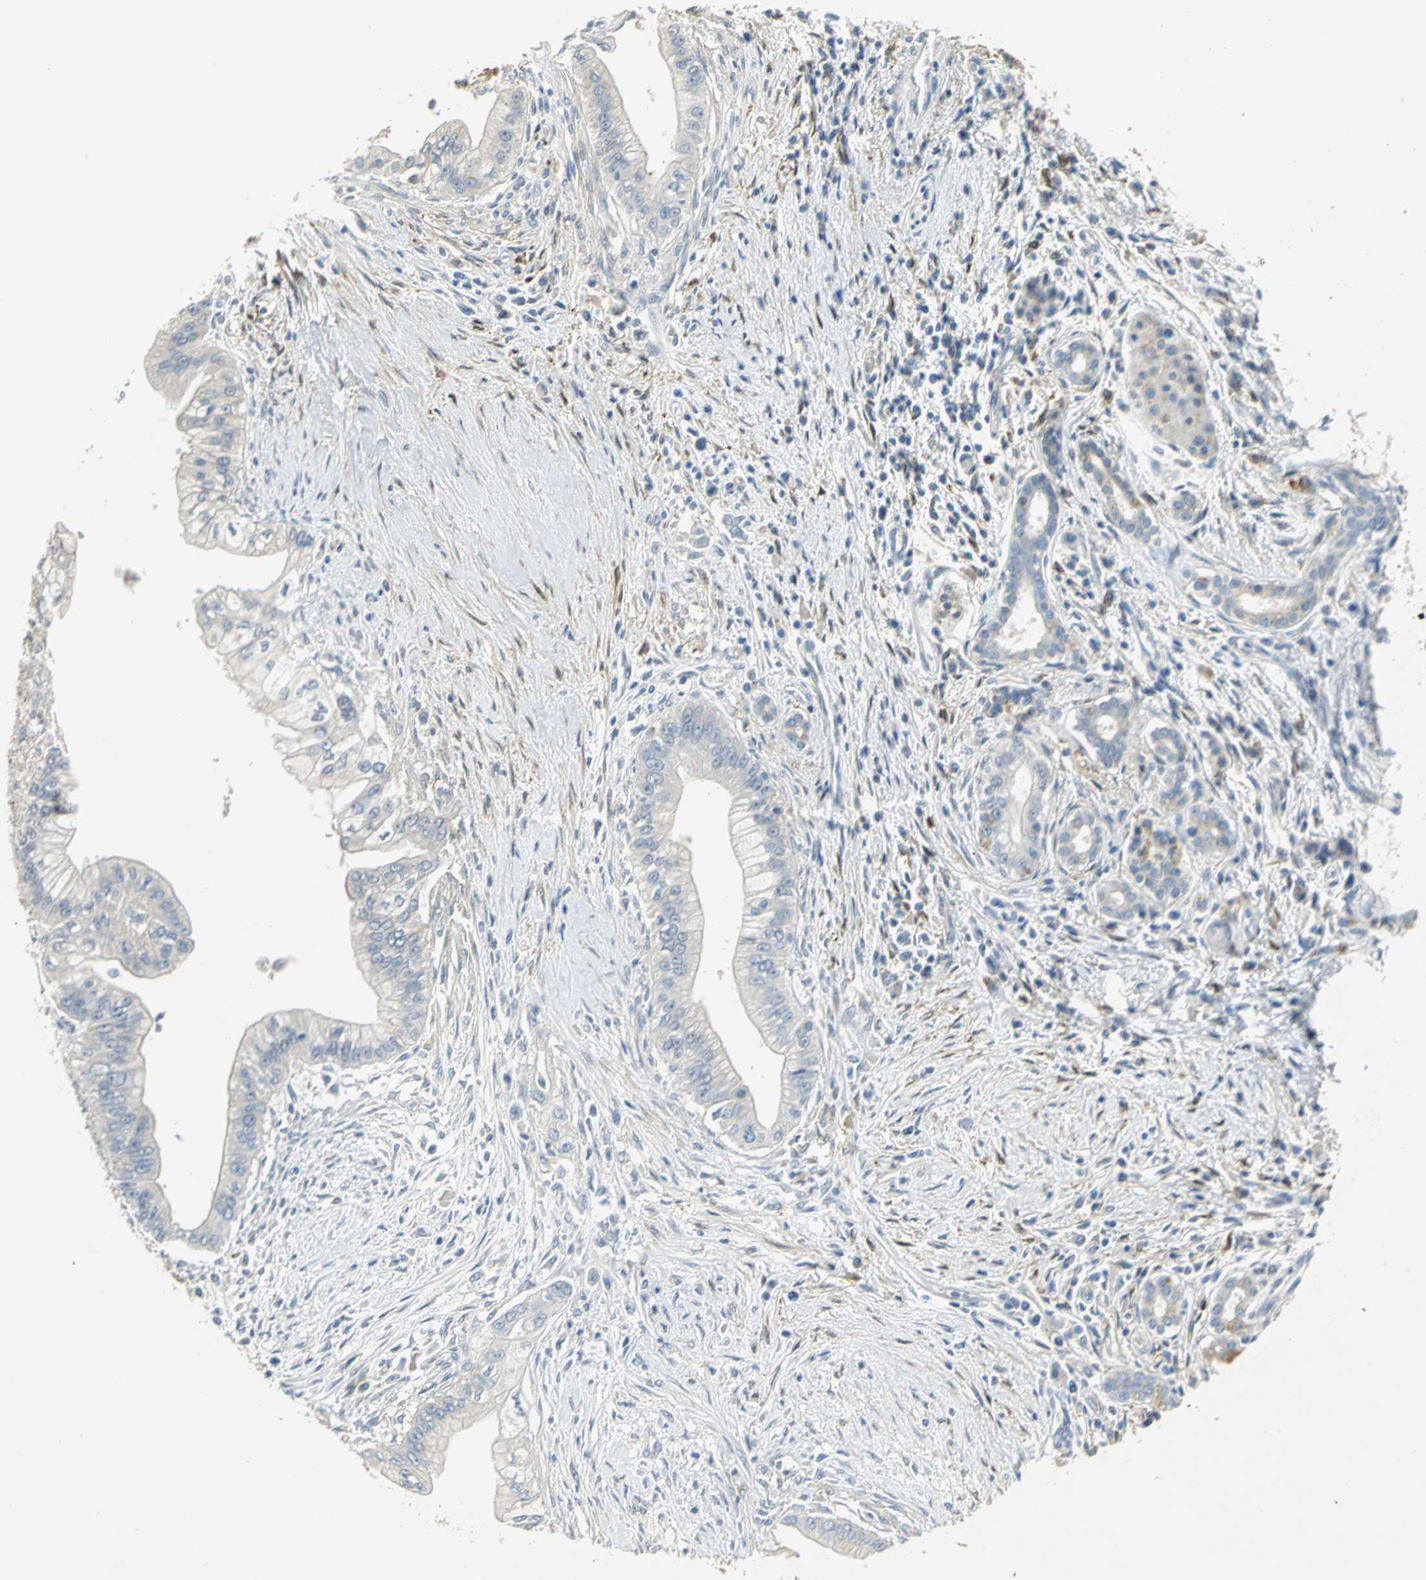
{"staining": {"intensity": "weak", "quantity": "<25%", "location": "cytoplasmic/membranous"}, "tissue": "pancreatic cancer", "cell_type": "Tumor cells", "image_type": "cancer", "snomed": [{"axis": "morphology", "description": "Adenocarcinoma, NOS"}, {"axis": "topography", "description": "Pancreas"}], "caption": "Human pancreatic cancer stained for a protein using IHC displays no expression in tumor cells.", "gene": "IL17RB", "patient": {"sex": "male", "age": 59}}